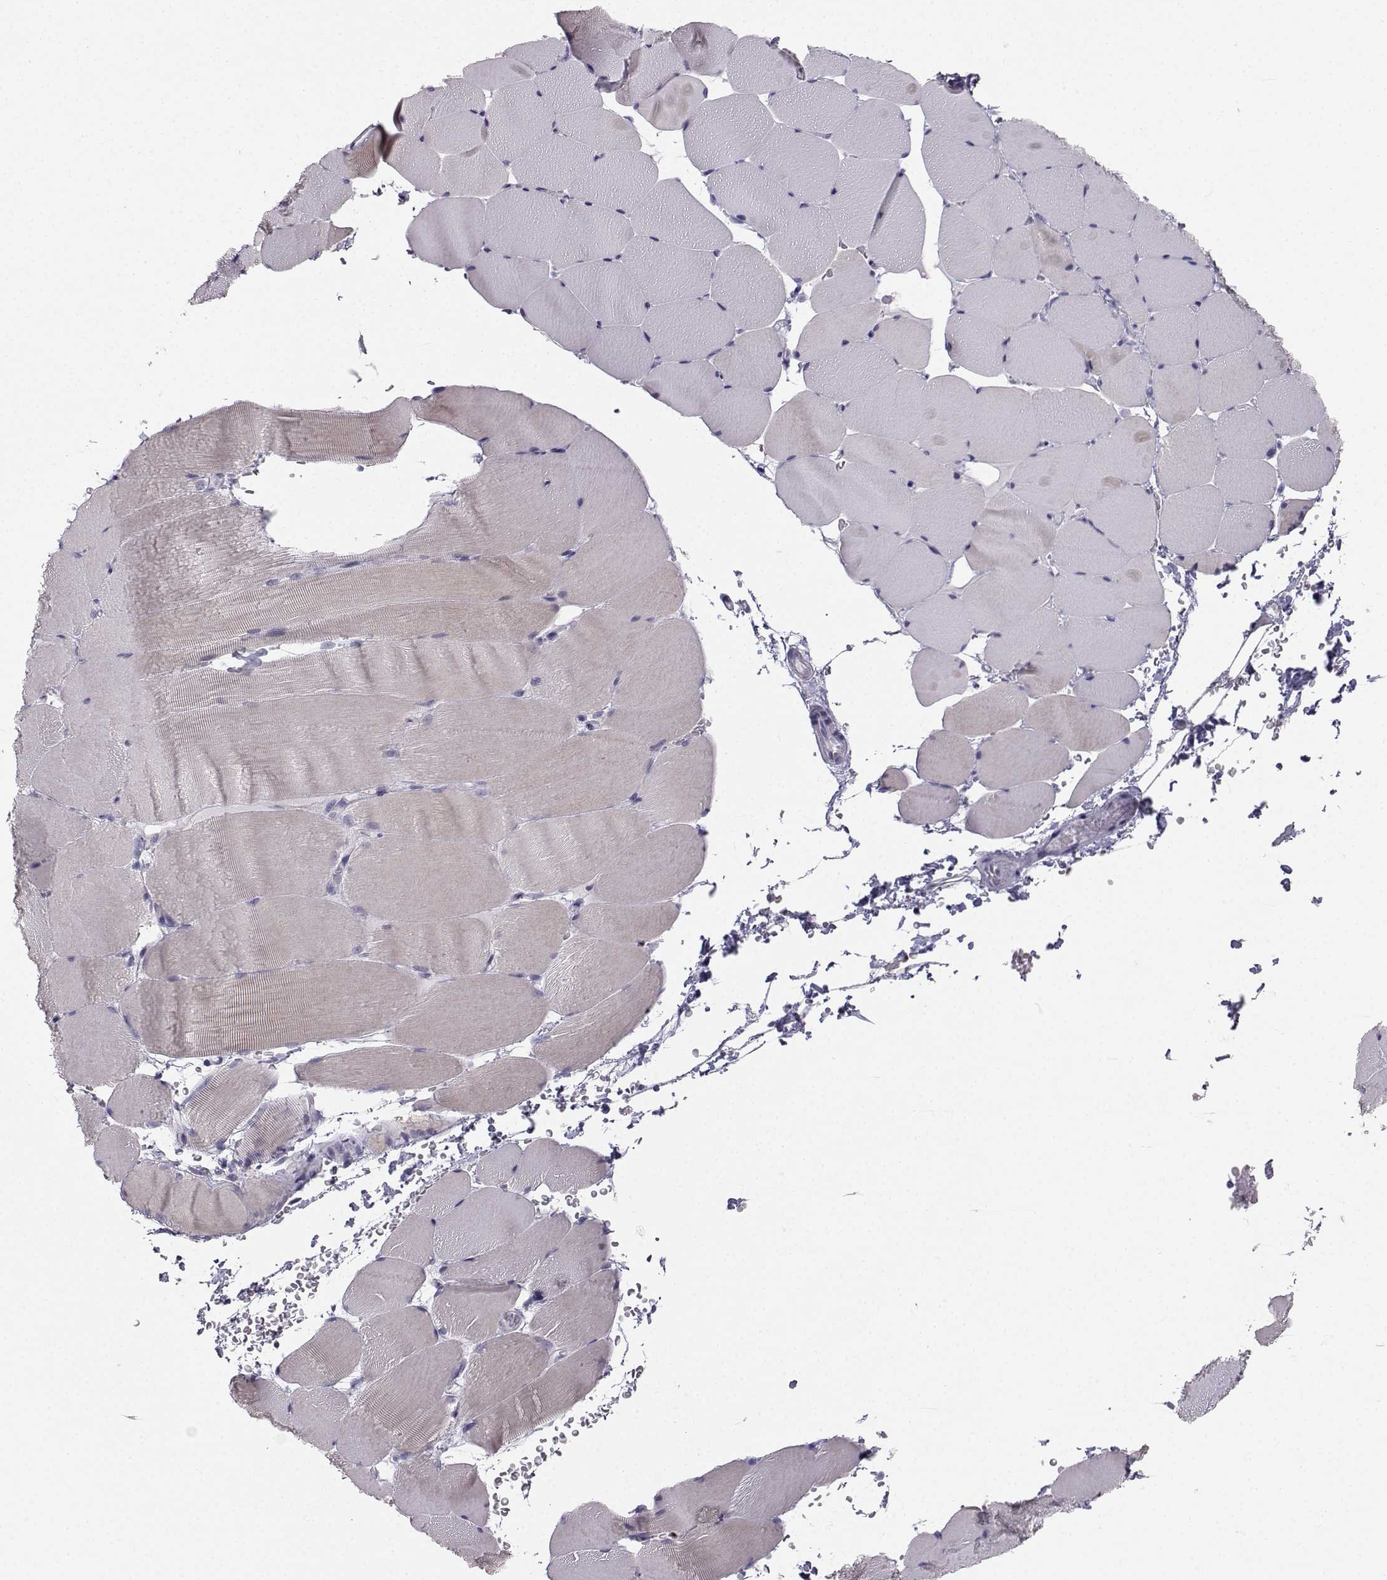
{"staining": {"intensity": "negative", "quantity": "none", "location": "none"}, "tissue": "skeletal muscle", "cell_type": "Myocytes", "image_type": "normal", "snomed": [{"axis": "morphology", "description": "Normal tissue, NOS"}, {"axis": "topography", "description": "Skeletal muscle"}], "caption": "This histopathology image is of benign skeletal muscle stained with immunohistochemistry (IHC) to label a protein in brown with the nuclei are counter-stained blue. There is no expression in myocytes.", "gene": "SYCE1", "patient": {"sex": "female", "age": 37}}